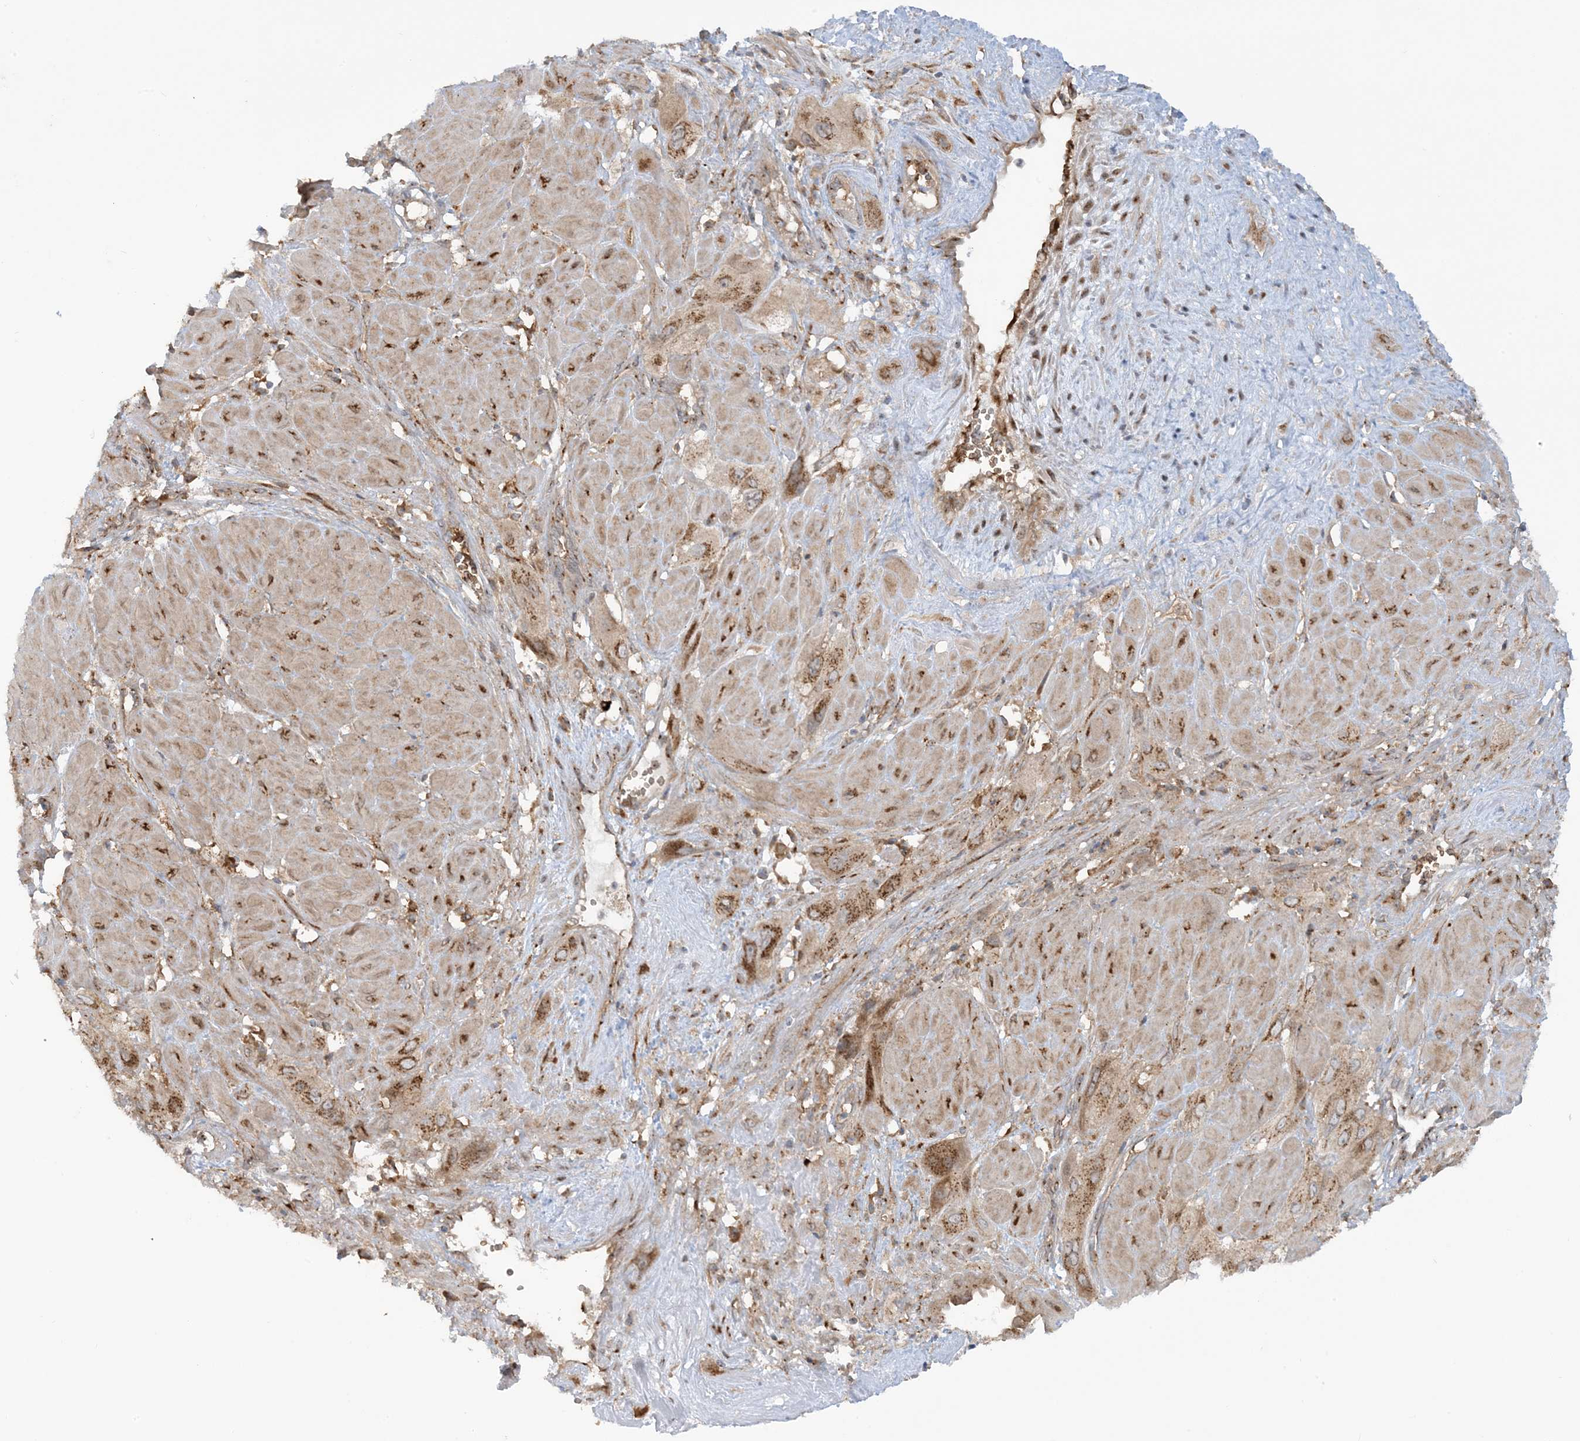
{"staining": {"intensity": "moderate", "quantity": ">75%", "location": "cytoplasmic/membranous"}, "tissue": "cervical cancer", "cell_type": "Tumor cells", "image_type": "cancer", "snomed": [{"axis": "morphology", "description": "Squamous cell carcinoma, NOS"}, {"axis": "topography", "description": "Cervix"}], "caption": "Immunohistochemical staining of human squamous cell carcinoma (cervical) exhibits moderate cytoplasmic/membranous protein staining in about >75% of tumor cells. (DAB (3,3'-diaminobenzidine) IHC, brown staining for protein, blue staining for nuclei).", "gene": "RPP40", "patient": {"sex": "female", "age": 34}}